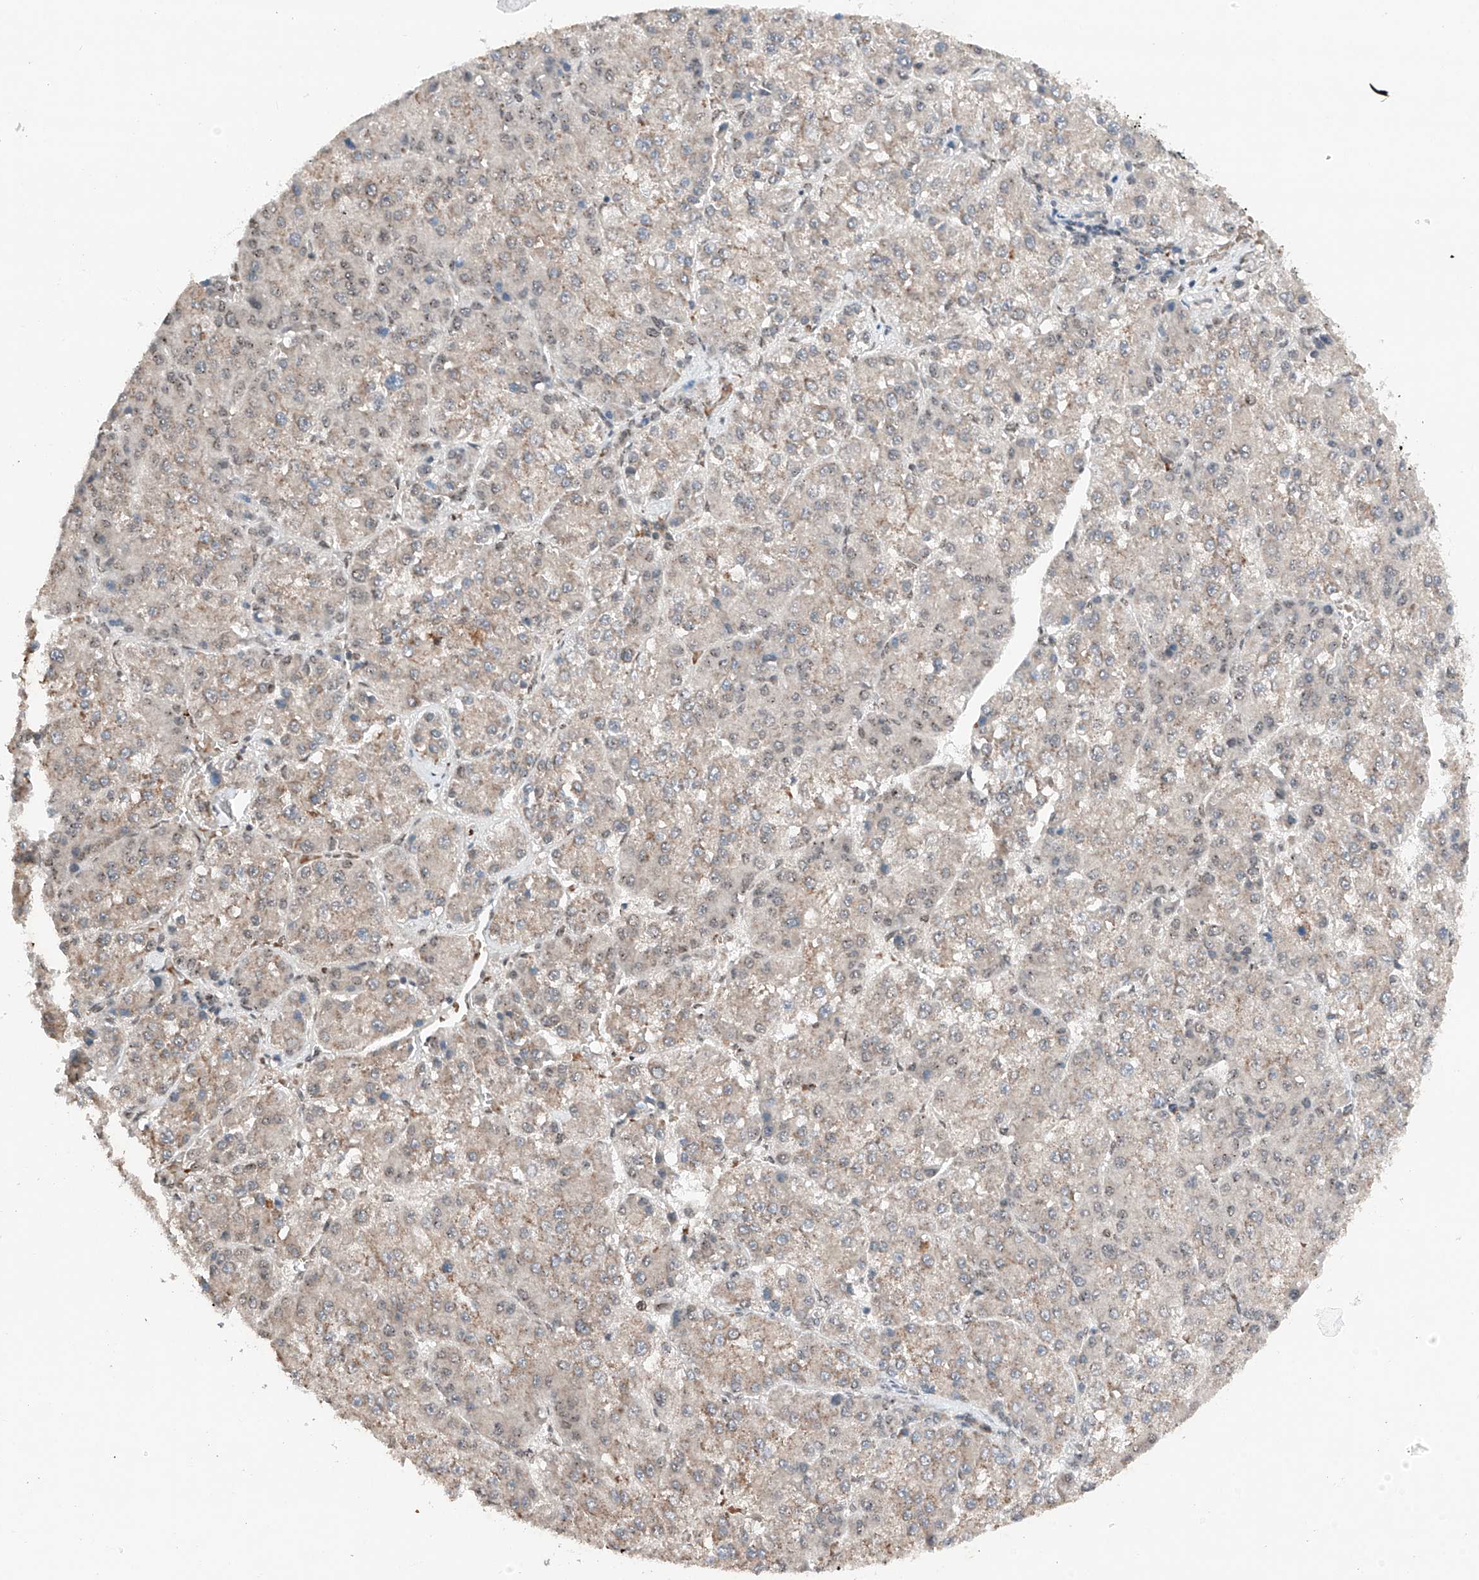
{"staining": {"intensity": "weak", "quantity": "25%-75%", "location": "cytoplasmic/membranous,nuclear"}, "tissue": "liver cancer", "cell_type": "Tumor cells", "image_type": "cancer", "snomed": [{"axis": "morphology", "description": "Carcinoma, Hepatocellular, NOS"}, {"axis": "topography", "description": "Liver"}], "caption": "Immunohistochemistry (DAB (3,3'-diaminobenzidine)) staining of human hepatocellular carcinoma (liver) exhibits weak cytoplasmic/membranous and nuclear protein positivity in about 25%-75% of tumor cells.", "gene": "TBX4", "patient": {"sex": "female", "age": 73}}